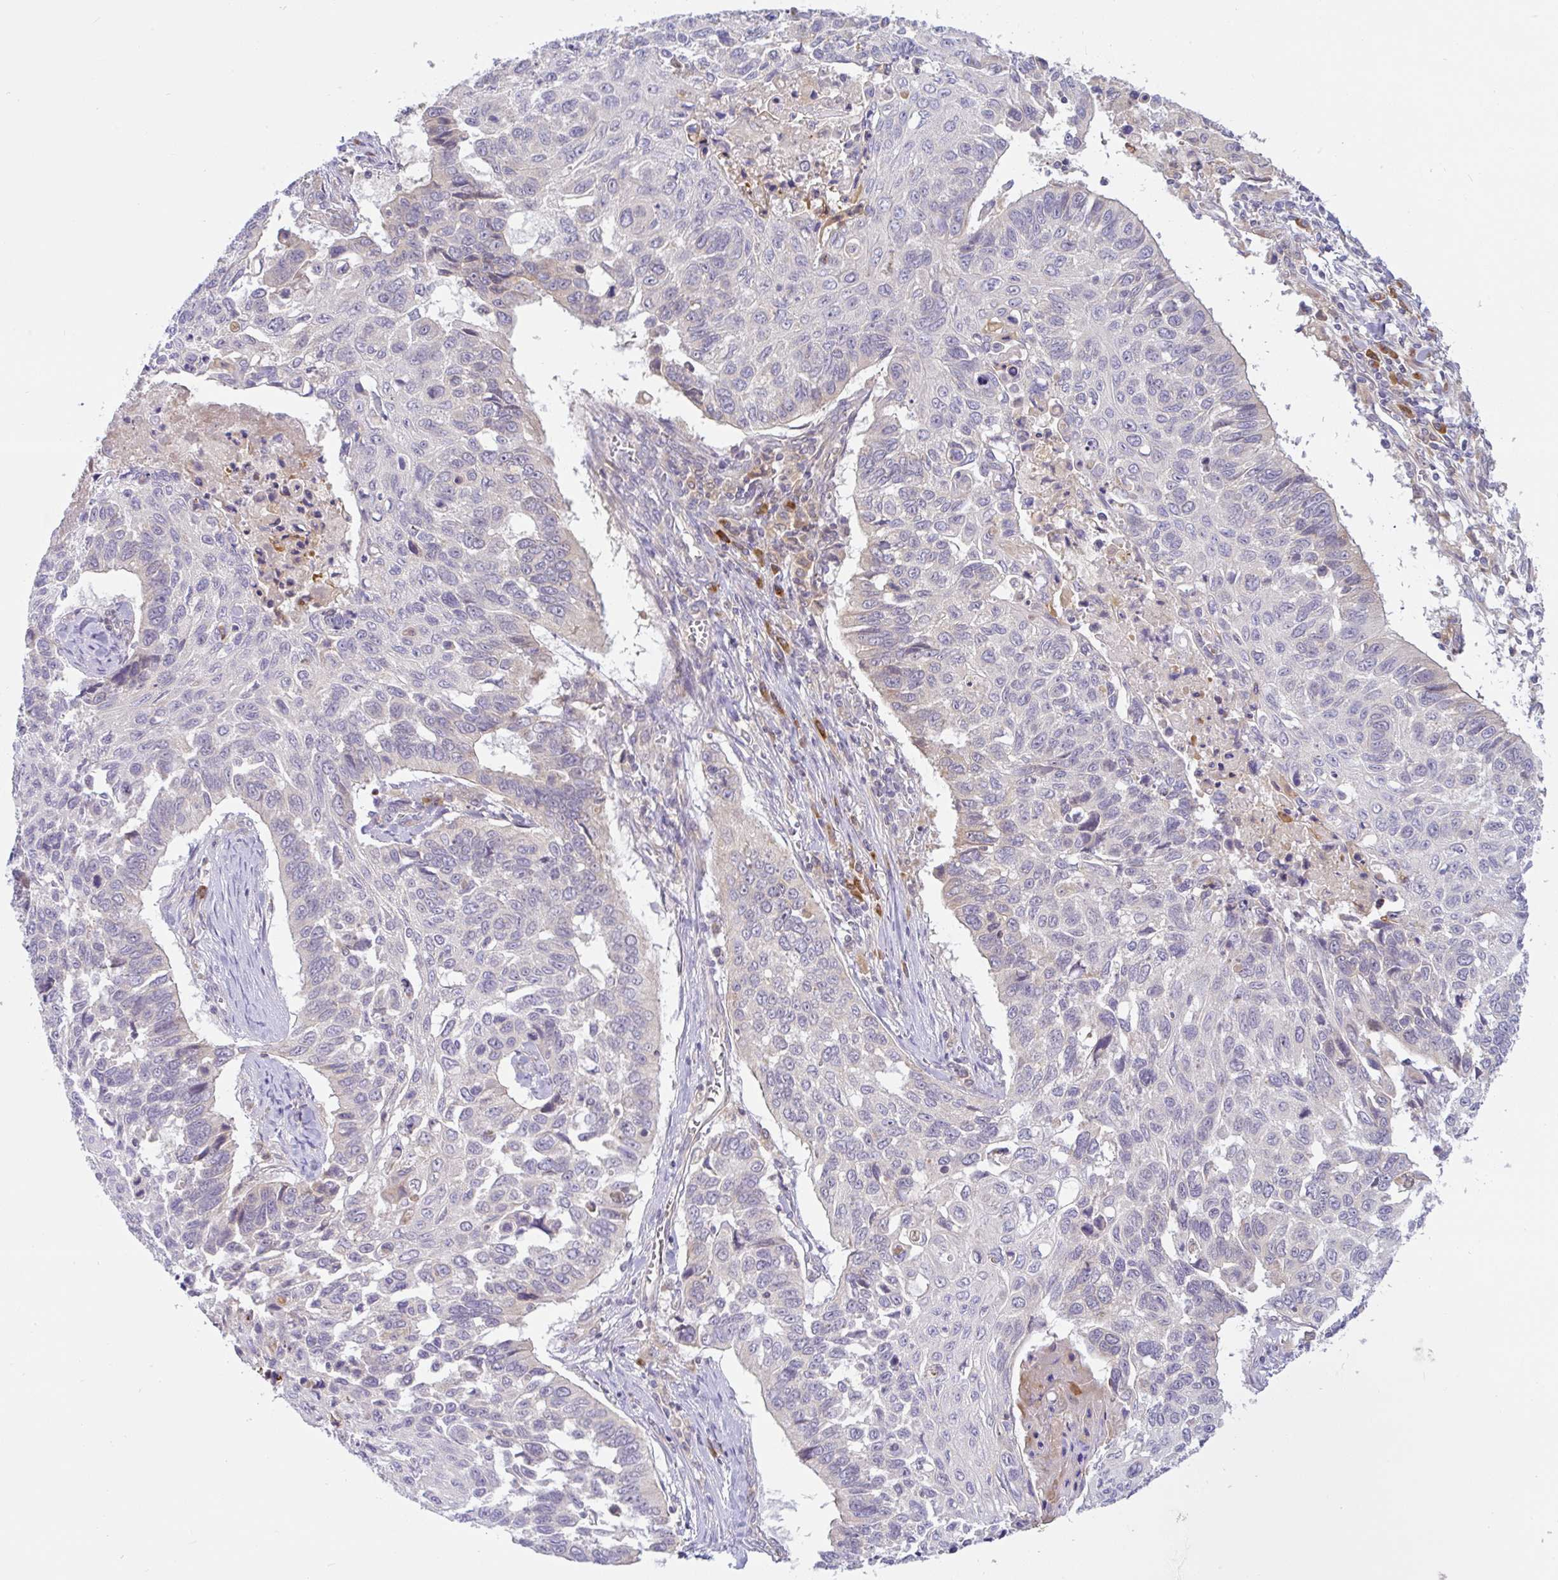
{"staining": {"intensity": "weak", "quantity": "<25%", "location": "cytoplasmic/membranous"}, "tissue": "lung cancer", "cell_type": "Tumor cells", "image_type": "cancer", "snomed": [{"axis": "morphology", "description": "Squamous cell carcinoma, NOS"}, {"axis": "topography", "description": "Lung"}], "caption": "Immunohistochemistry (IHC) of human squamous cell carcinoma (lung) reveals no positivity in tumor cells.", "gene": "DERL2", "patient": {"sex": "male", "age": 62}}